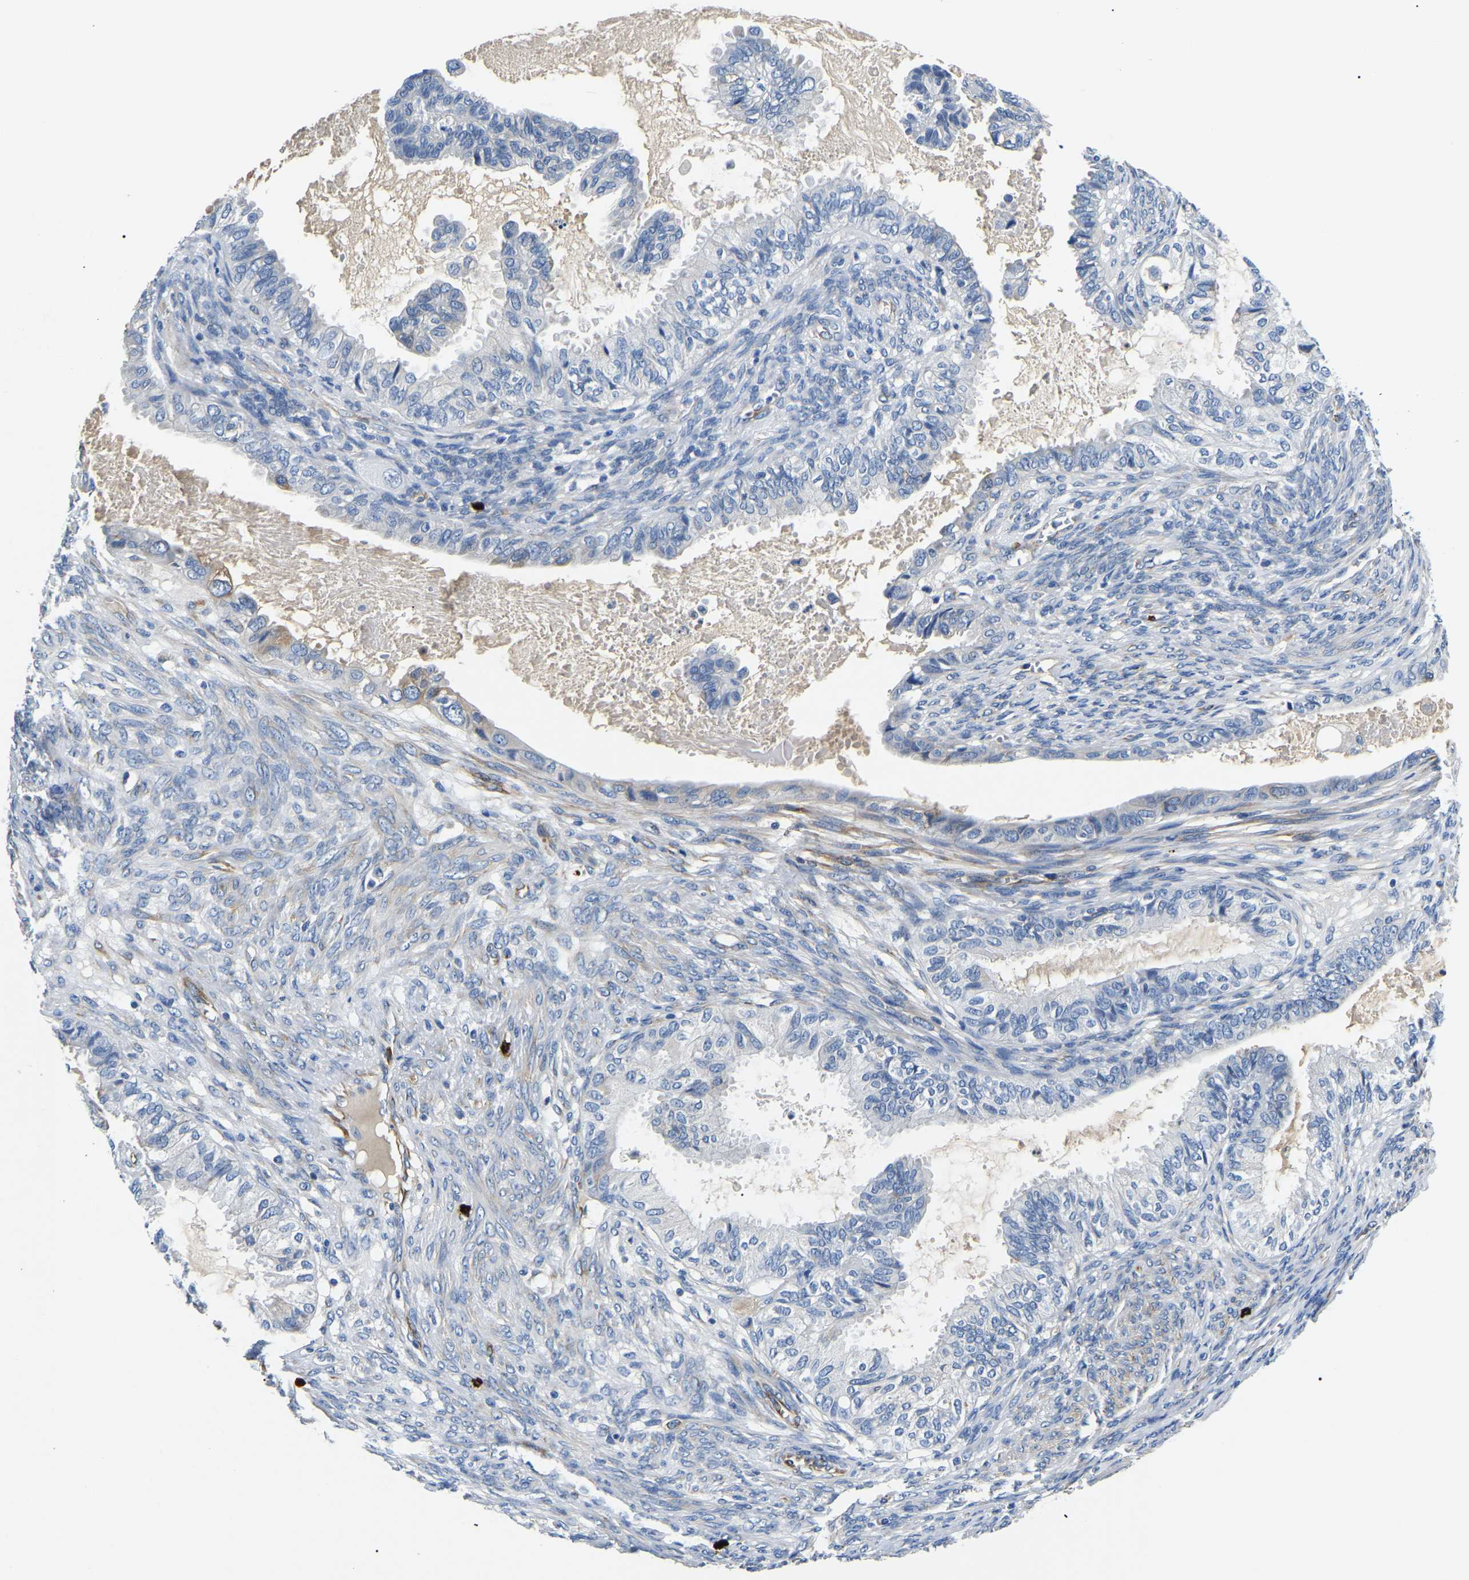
{"staining": {"intensity": "negative", "quantity": "none", "location": "none"}, "tissue": "cervical cancer", "cell_type": "Tumor cells", "image_type": "cancer", "snomed": [{"axis": "morphology", "description": "Normal tissue, NOS"}, {"axis": "morphology", "description": "Adenocarcinoma, NOS"}, {"axis": "topography", "description": "Cervix"}, {"axis": "topography", "description": "Endometrium"}], "caption": "This is an immunohistochemistry (IHC) photomicrograph of cervical cancer. There is no positivity in tumor cells.", "gene": "DUSP8", "patient": {"sex": "female", "age": 86}}